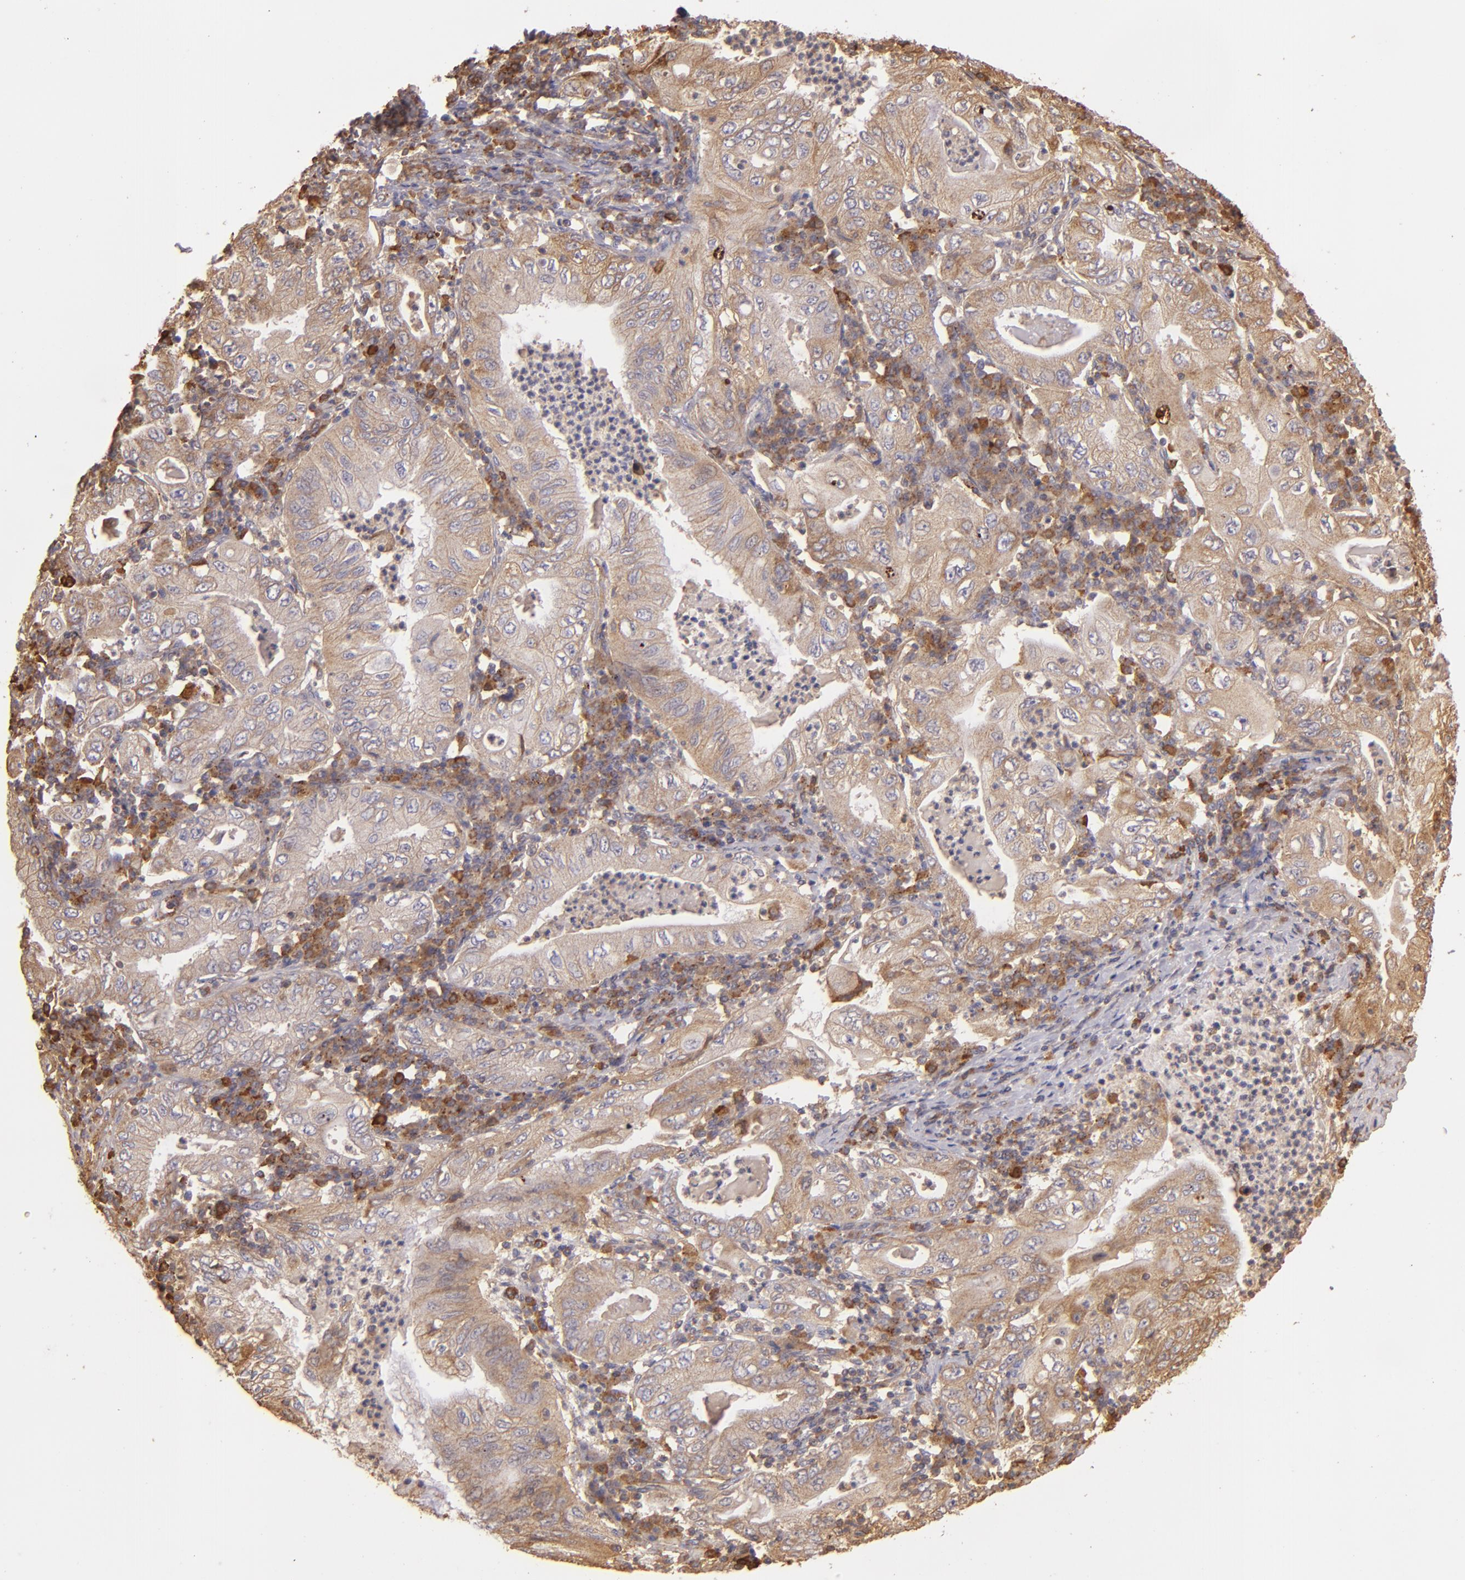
{"staining": {"intensity": "moderate", "quantity": ">75%", "location": "cytoplasmic/membranous"}, "tissue": "stomach cancer", "cell_type": "Tumor cells", "image_type": "cancer", "snomed": [{"axis": "morphology", "description": "Normal tissue, NOS"}, {"axis": "morphology", "description": "Adenocarcinoma, NOS"}, {"axis": "topography", "description": "Esophagus"}, {"axis": "topography", "description": "Stomach, upper"}, {"axis": "topography", "description": "Peripheral nerve tissue"}], "caption": "Tumor cells display medium levels of moderate cytoplasmic/membranous expression in approximately >75% of cells in stomach cancer. (DAB IHC, brown staining for protein, blue staining for nuclei).", "gene": "ECE1", "patient": {"sex": "male", "age": 62}}